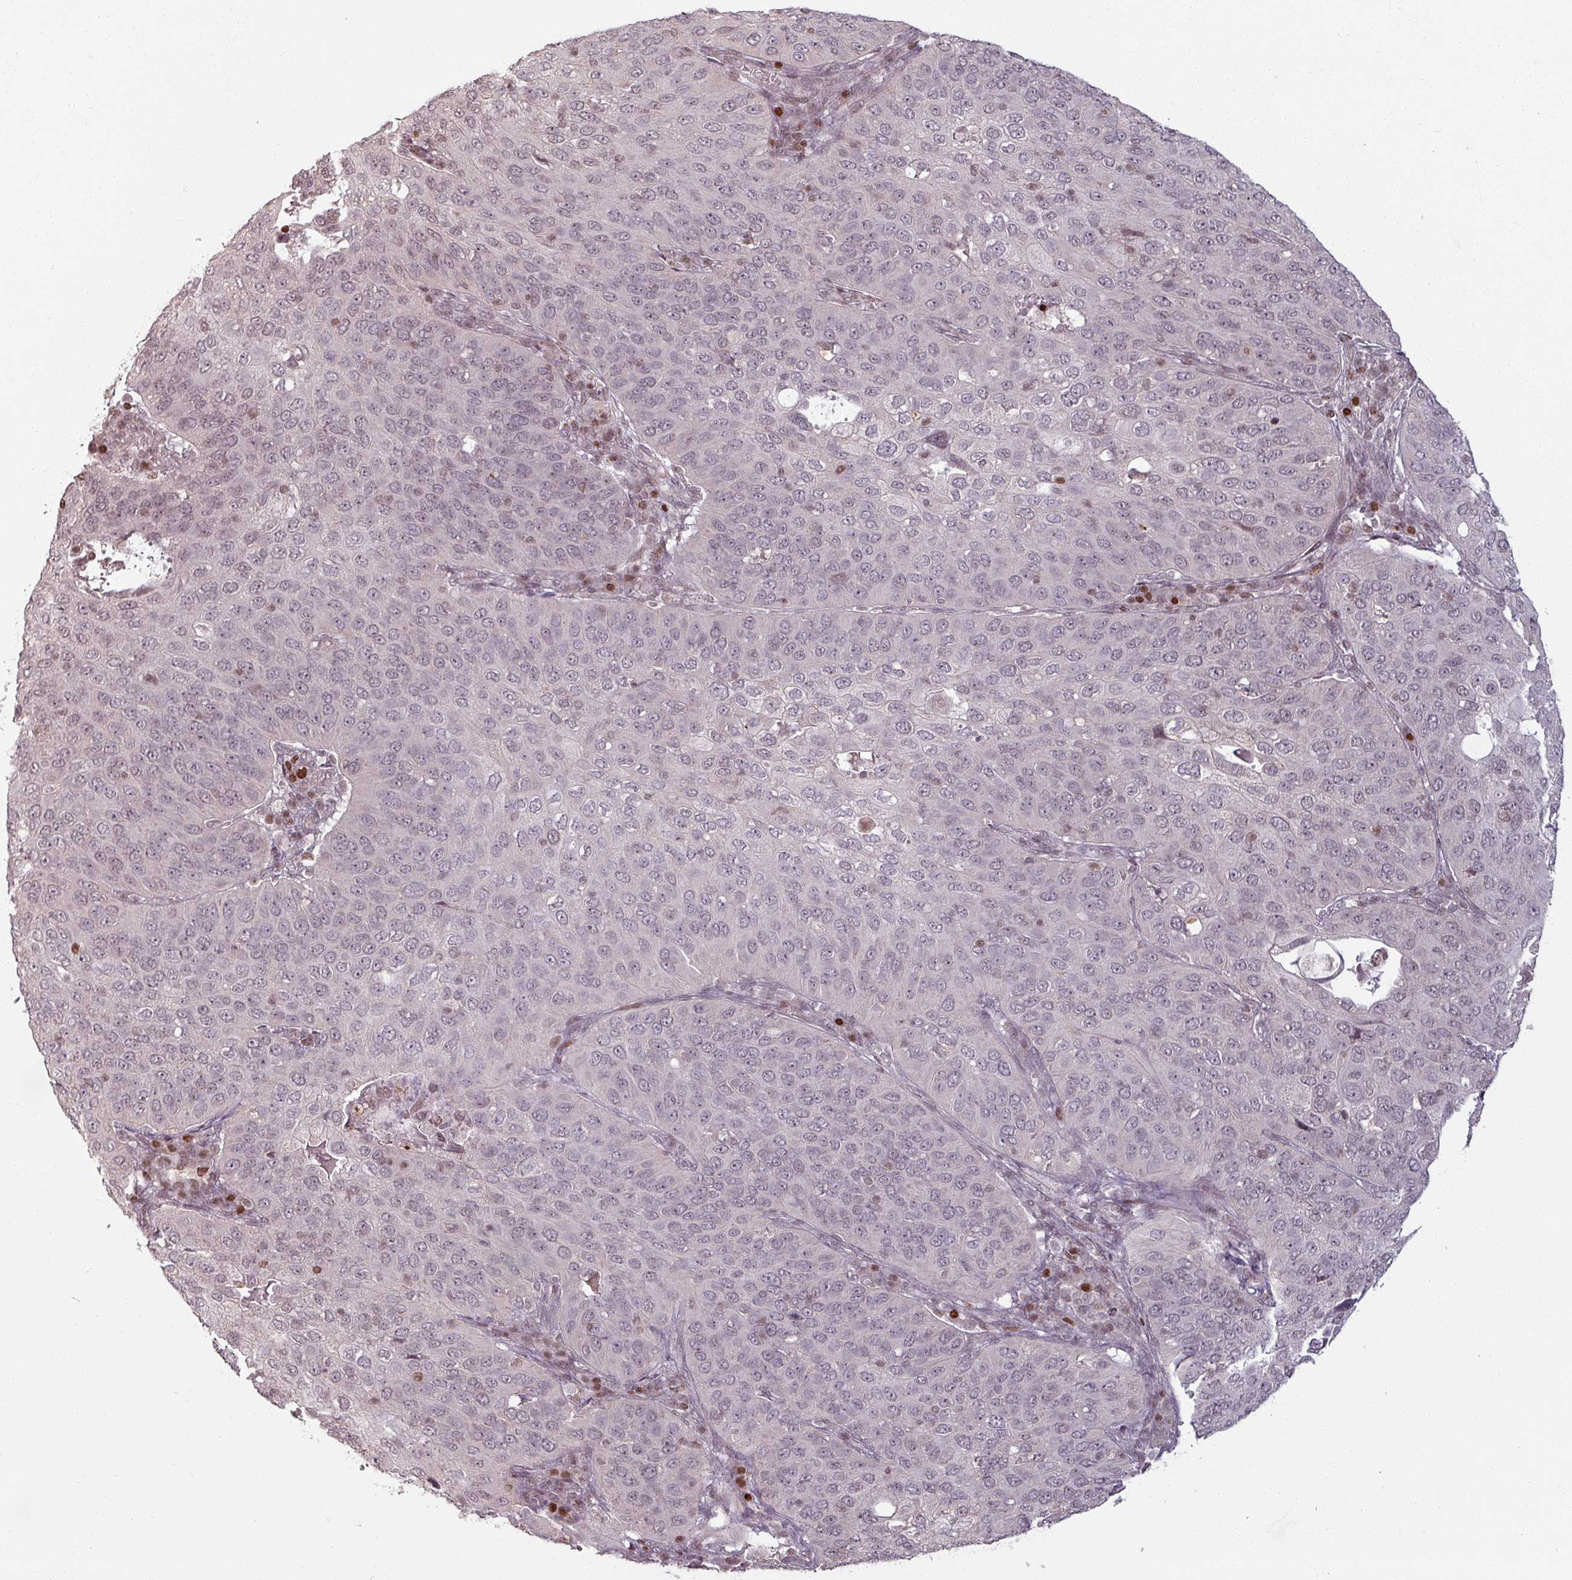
{"staining": {"intensity": "weak", "quantity": "<25%", "location": "nuclear"}, "tissue": "cervical cancer", "cell_type": "Tumor cells", "image_type": "cancer", "snomed": [{"axis": "morphology", "description": "Squamous cell carcinoma, NOS"}, {"axis": "topography", "description": "Cervix"}], "caption": "High power microscopy micrograph of an immunohistochemistry (IHC) micrograph of cervical squamous cell carcinoma, revealing no significant expression in tumor cells.", "gene": "NCOR1", "patient": {"sex": "female", "age": 36}}